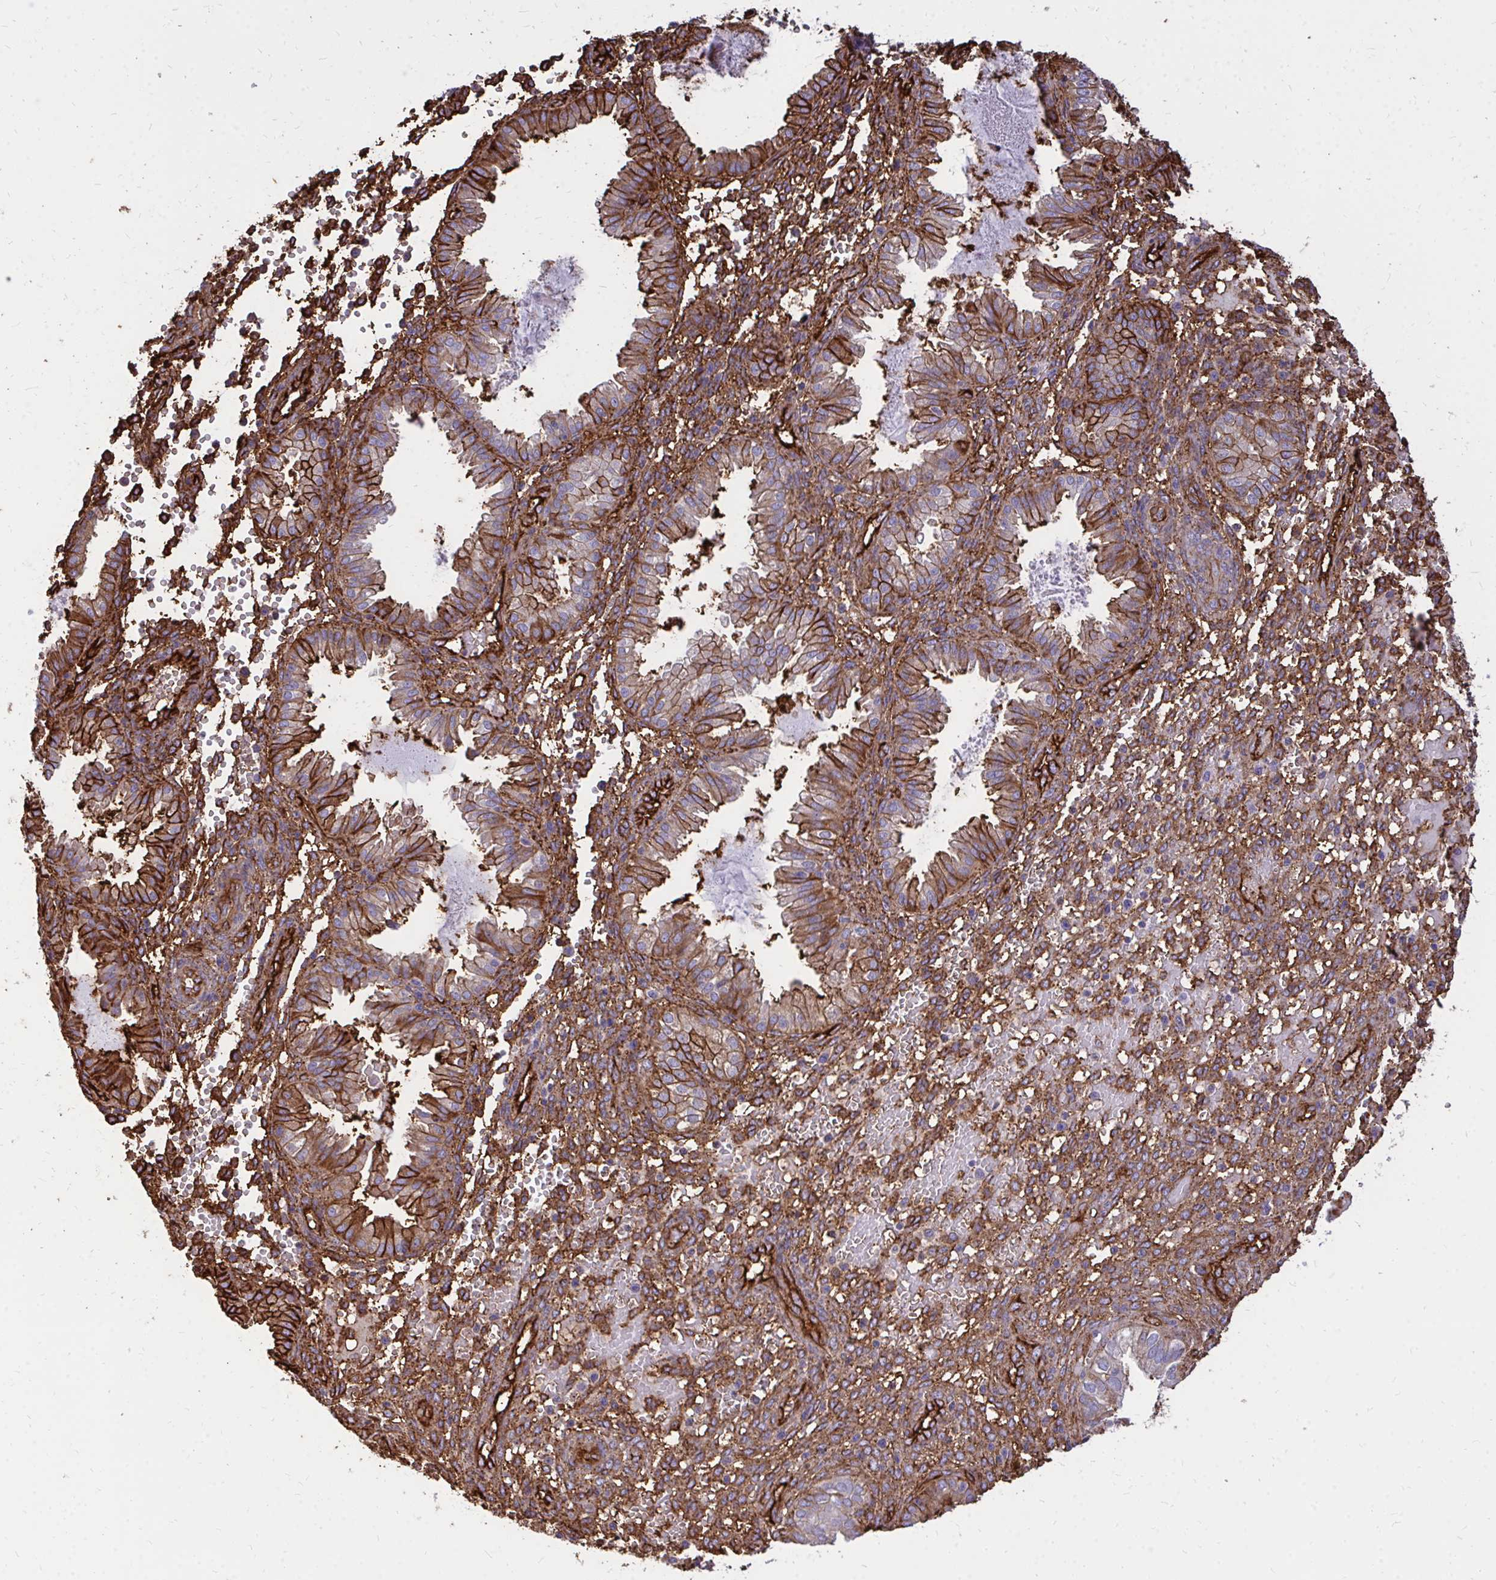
{"staining": {"intensity": "moderate", "quantity": "25%-75%", "location": "cytoplasmic/membranous"}, "tissue": "endometrium", "cell_type": "Cells in endometrial stroma", "image_type": "normal", "snomed": [{"axis": "morphology", "description": "Normal tissue, NOS"}, {"axis": "topography", "description": "Endometrium"}], "caption": "Immunohistochemistry staining of unremarkable endometrium, which shows medium levels of moderate cytoplasmic/membranous expression in about 25%-75% of cells in endometrial stroma indicating moderate cytoplasmic/membranous protein expression. The staining was performed using DAB (3,3'-diaminobenzidine) (brown) for protein detection and nuclei were counterstained in hematoxylin (blue).", "gene": "MARCKSL1", "patient": {"sex": "female", "age": 33}}